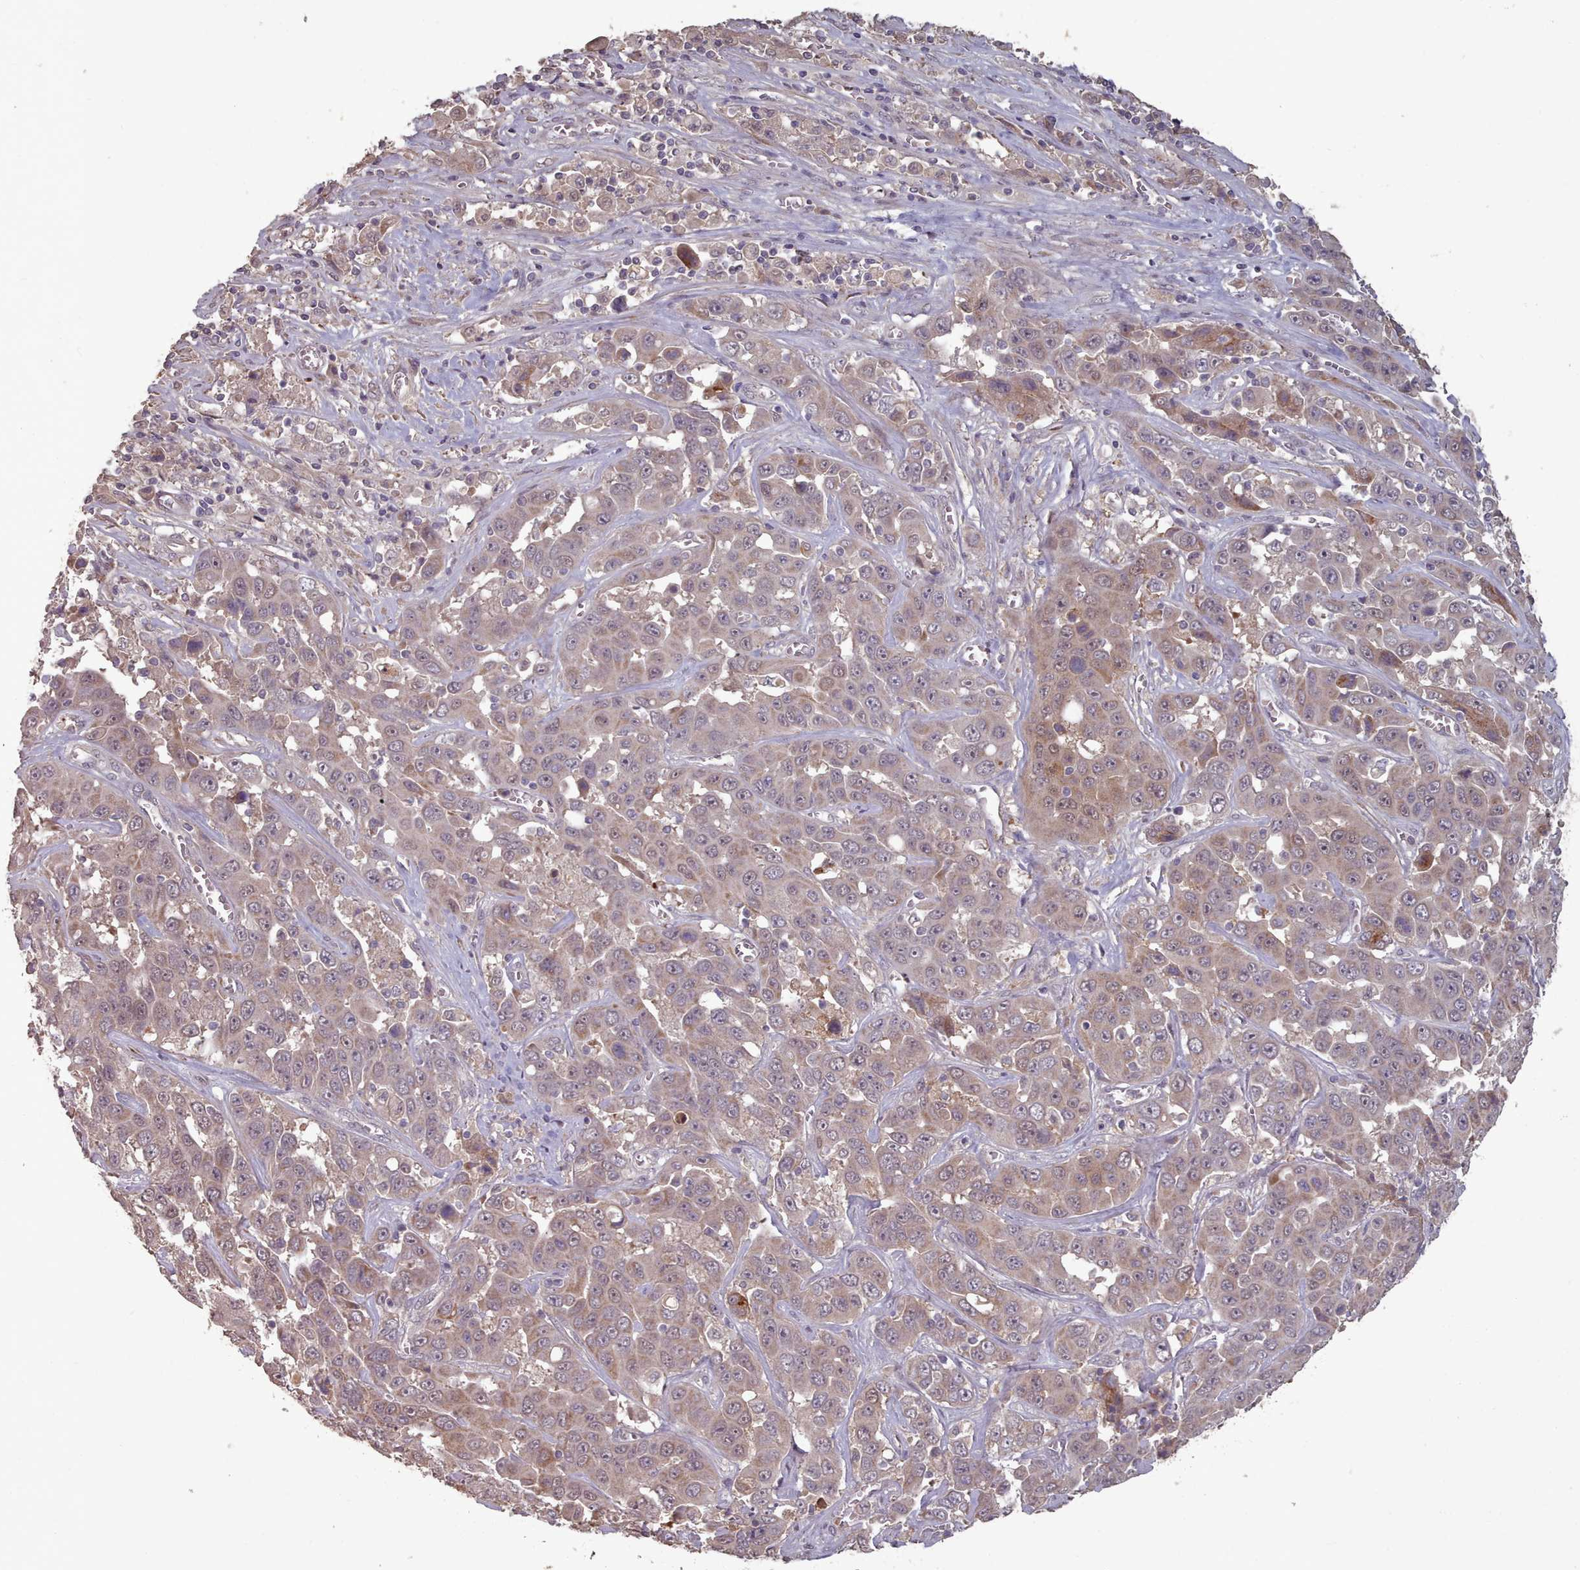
{"staining": {"intensity": "weak", "quantity": "25%-75%", "location": "cytoplasmic/membranous,nuclear"}, "tissue": "liver cancer", "cell_type": "Tumor cells", "image_type": "cancer", "snomed": [{"axis": "morphology", "description": "Cholangiocarcinoma"}, {"axis": "topography", "description": "Liver"}], "caption": "This histopathology image shows cholangiocarcinoma (liver) stained with IHC to label a protein in brown. The cytoplasmic/membranous and nuclear of tumor cells show weak positivity for the protein. Nuclei are counter-stained blue.", "gene": "ERCC6L", "patient": {"sex": "female", "age": 52}}